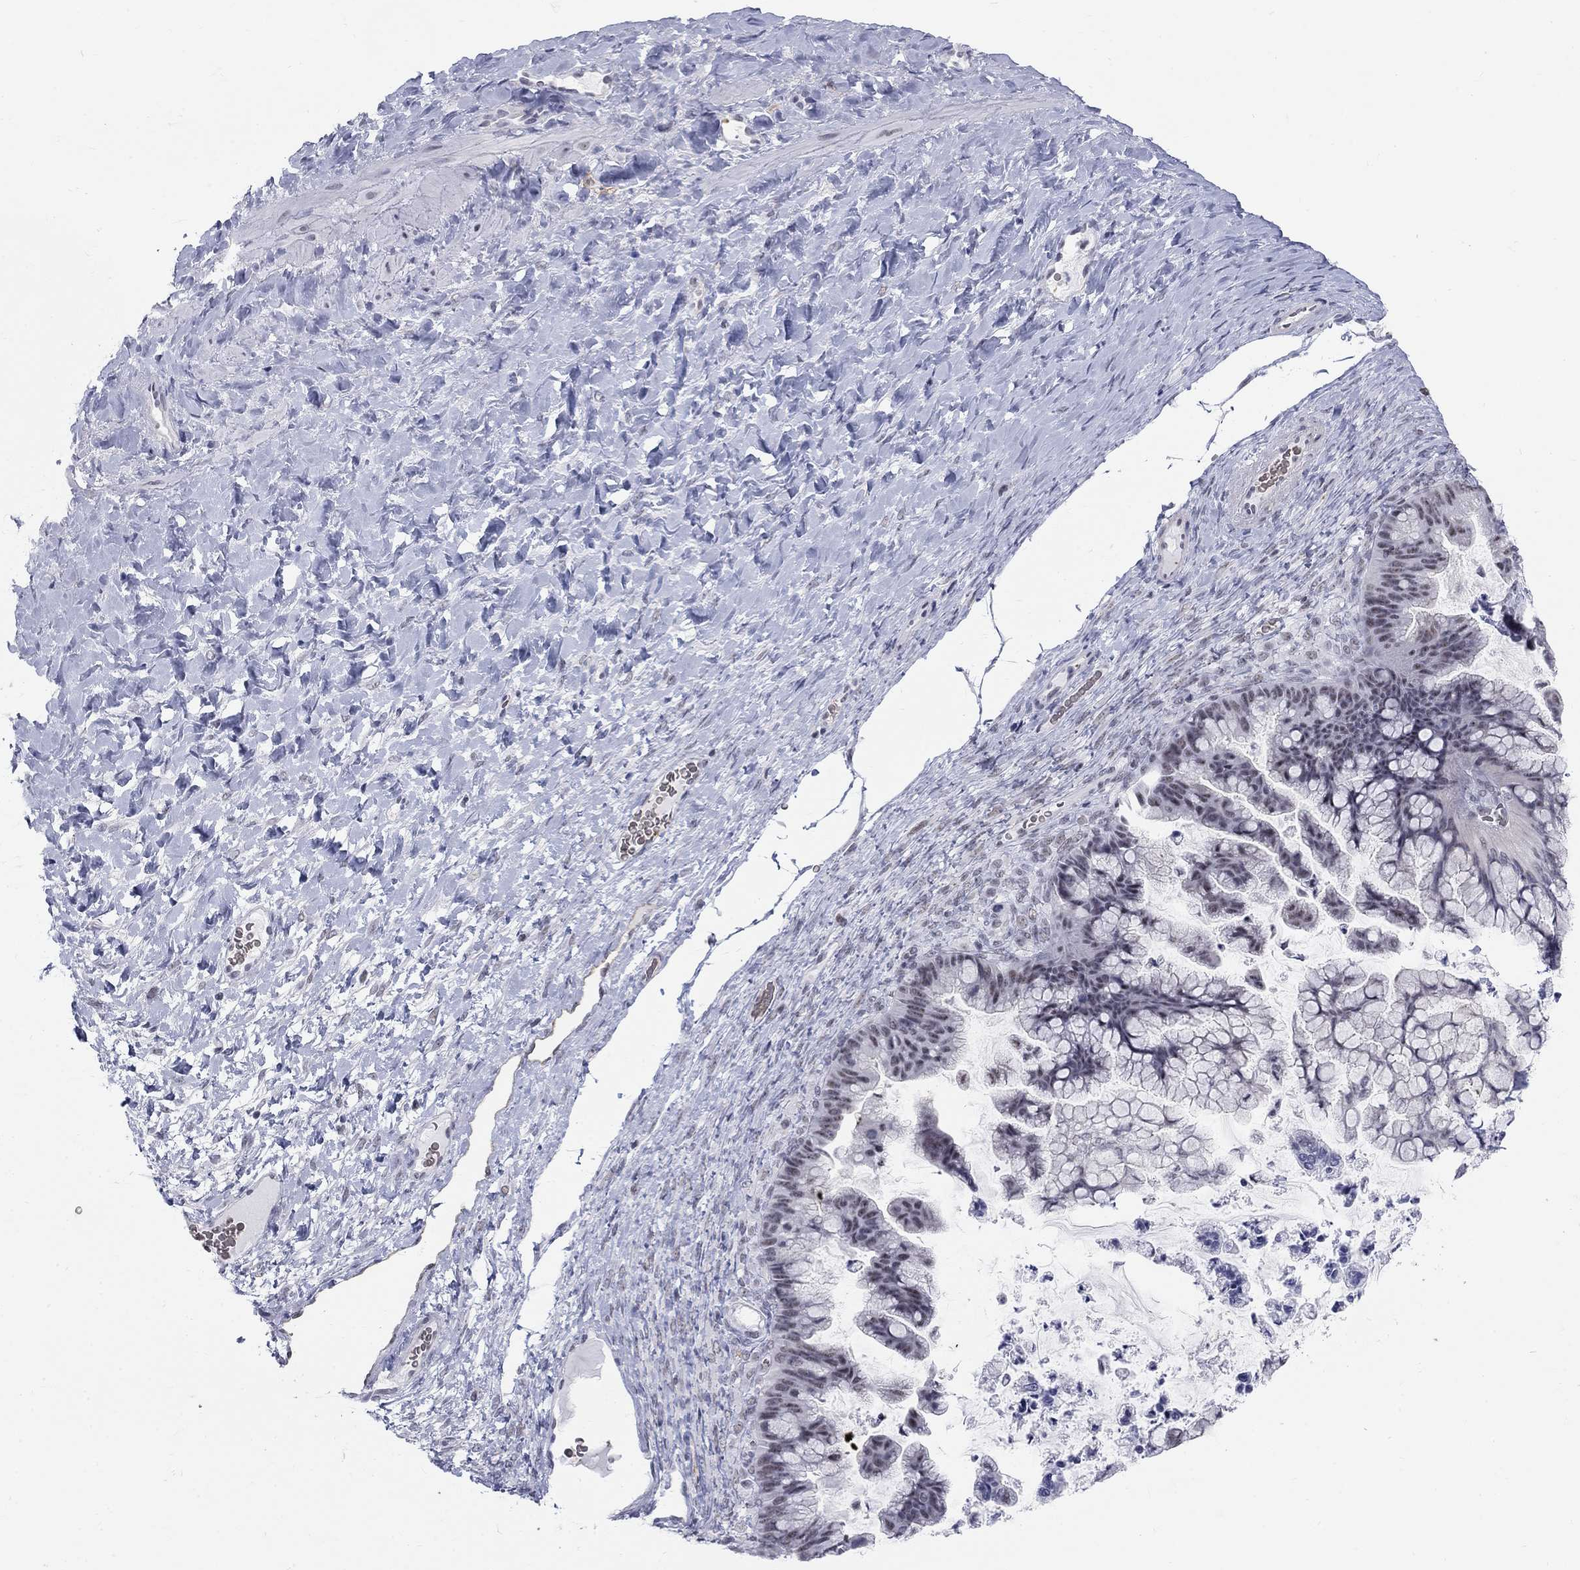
{"staining": {"intensity": "negative", "quantity": "none", "location": "none"}, "tissue": "ovarian cancer", "cell_type": "Tumor cells", "image_type": "cancer", "snomed": [{"axis": "morphology", "description": "Cystadenocarcinoma, mucinous, NOS"}, {"axis": "topography", "description": "Ovary"}], "caption": "High magnification brightfield microscopy of ovarian mucinous cystadenocarcinoma stained with DAB (brown) and counterstained with hematoxylin (blue): tumor cells show no significant expression.", "gene": "DMTN", "patient": {"sex": "female", "age": 67}}